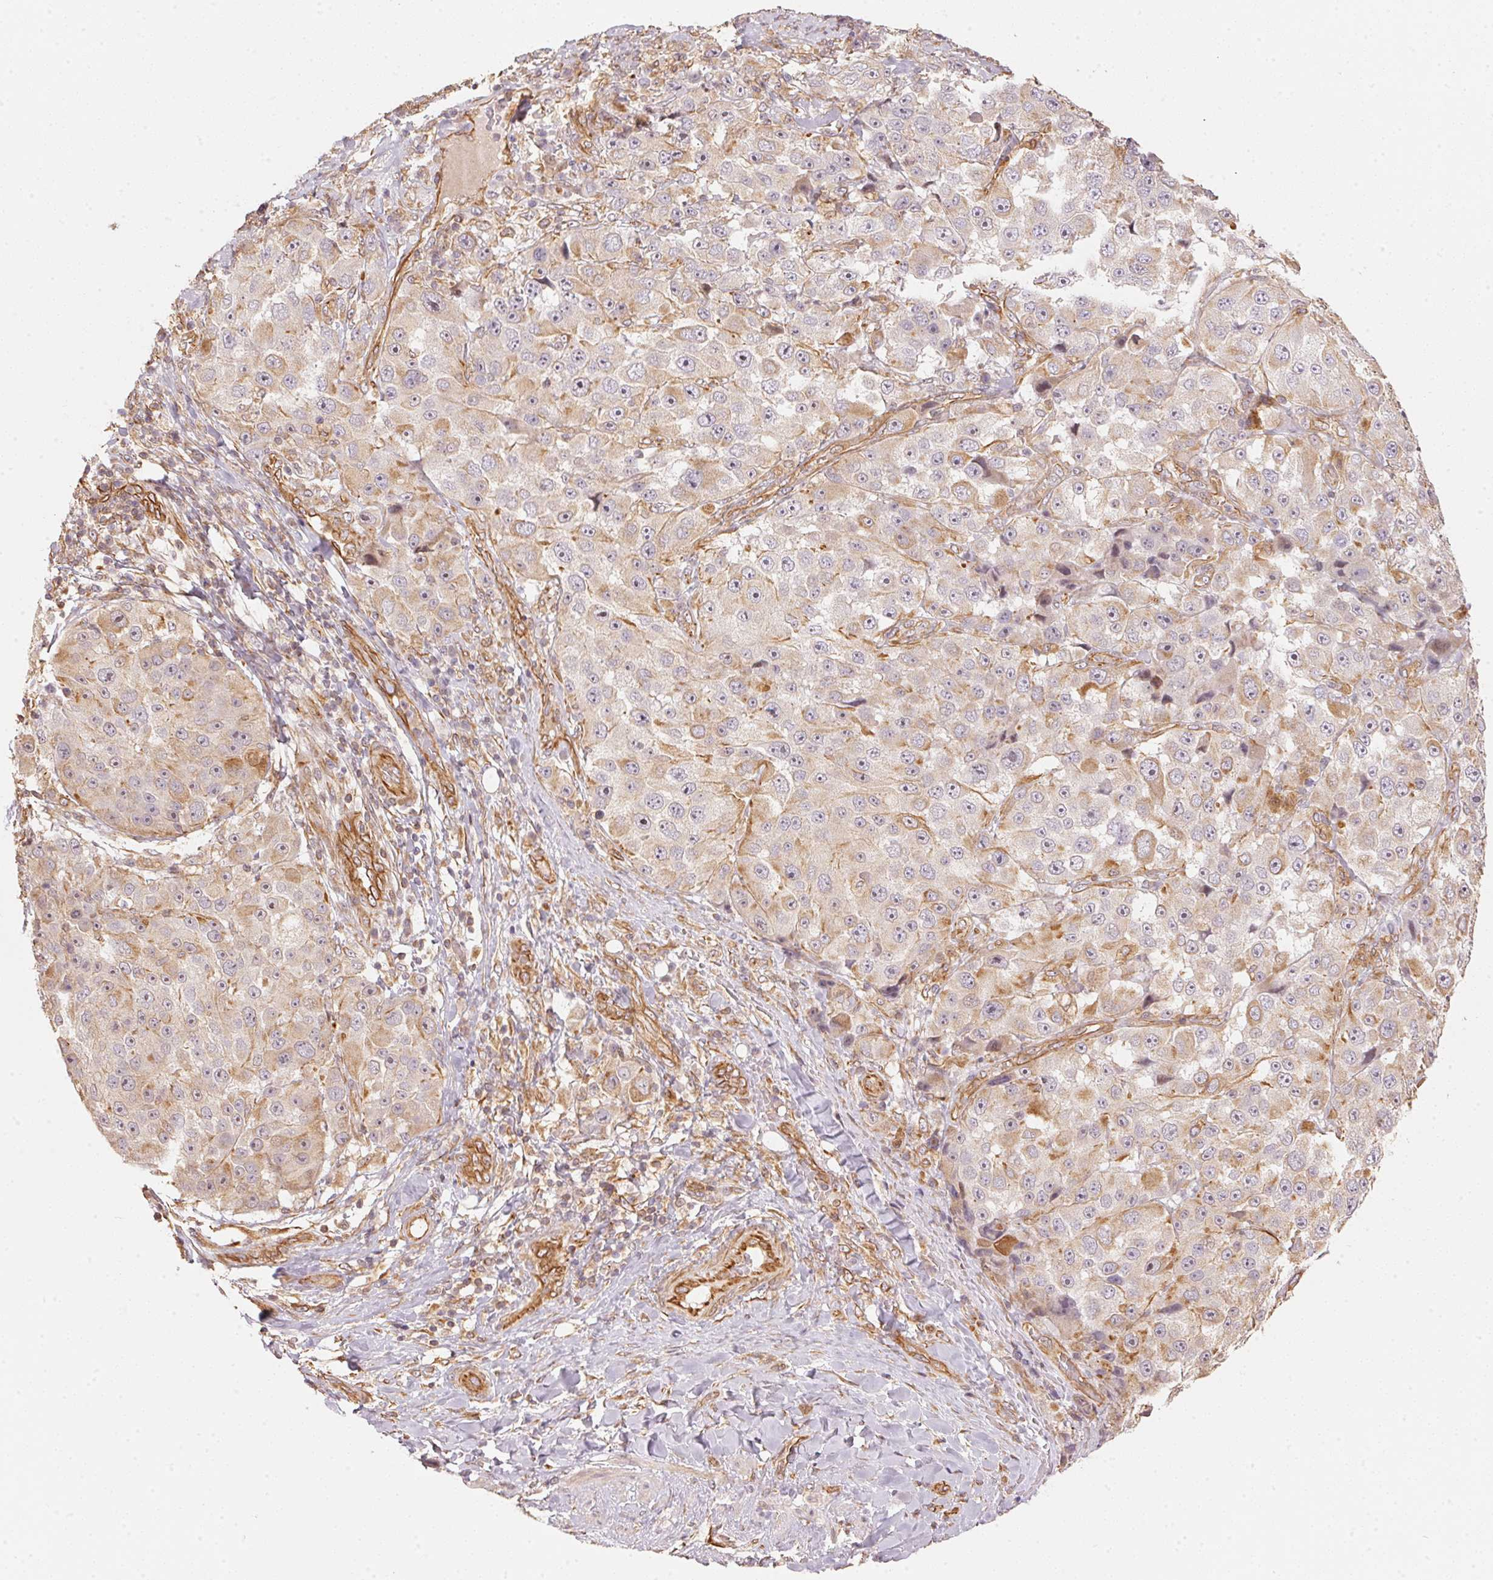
{"staining": {"intensity": "weak", "quantity": "25%-75%", "location": "cytoplasmic/membranous"}, "tissue": "melanoma", "cell_type": "Tumor cells", "image_type": "cancer", "snomed": [{"axis": "morphology", "description": "Malignant melanoma, Metastatic site"}, {"axis": "topography", "description": "Lymph node"}], "caption": "Protein expression by immunohistochemistry displays weak cytoplasmic/membranous staining in approximately 25%-75% of tumor cells in malignant melanoma (metastatic site).", "gene": "FOXR2", "patient": {"sex": "male", "age": 62}}